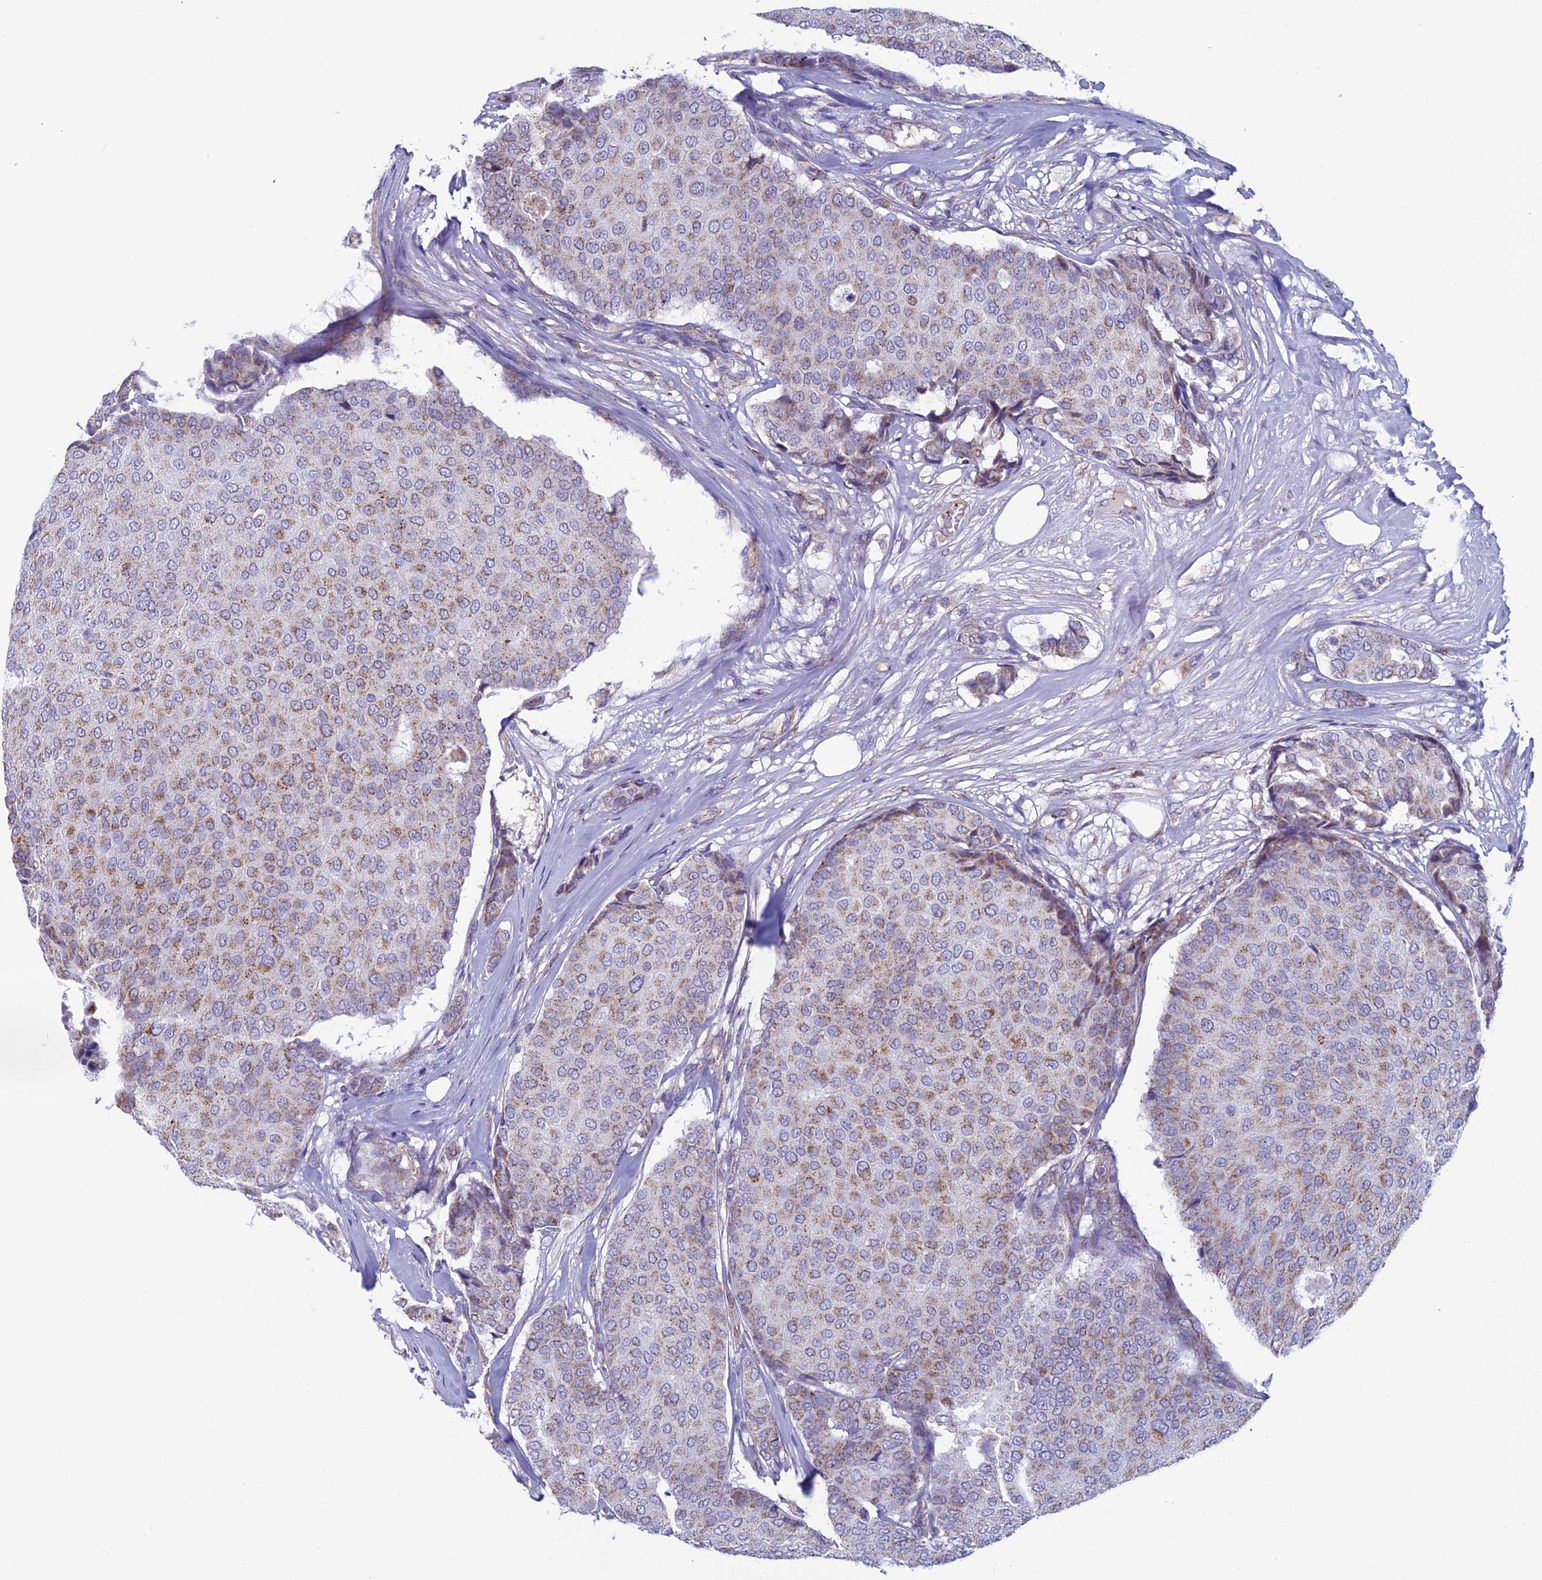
{"staining": {"intensity": "moderate", "quantity": ">75%", "location": "cytoplasmic/membranous"}, "tissue": "breast cancer", "cell_type": "Tumor cells", "image_type": "cancer", "snomed": [{"axis": "morphology", "description": "Duct carcinoma"}, {"axis": "topography", "description": "Breast"}], "caption": "Tumor cells exhibit medium levels of moderate cytoplasmic/membranous staining in approximately >75% of cells in human breast cancer (intraductal carcinoma).", "gene": "MFSD12", "patient": {"sex": "female", "age": 75}}